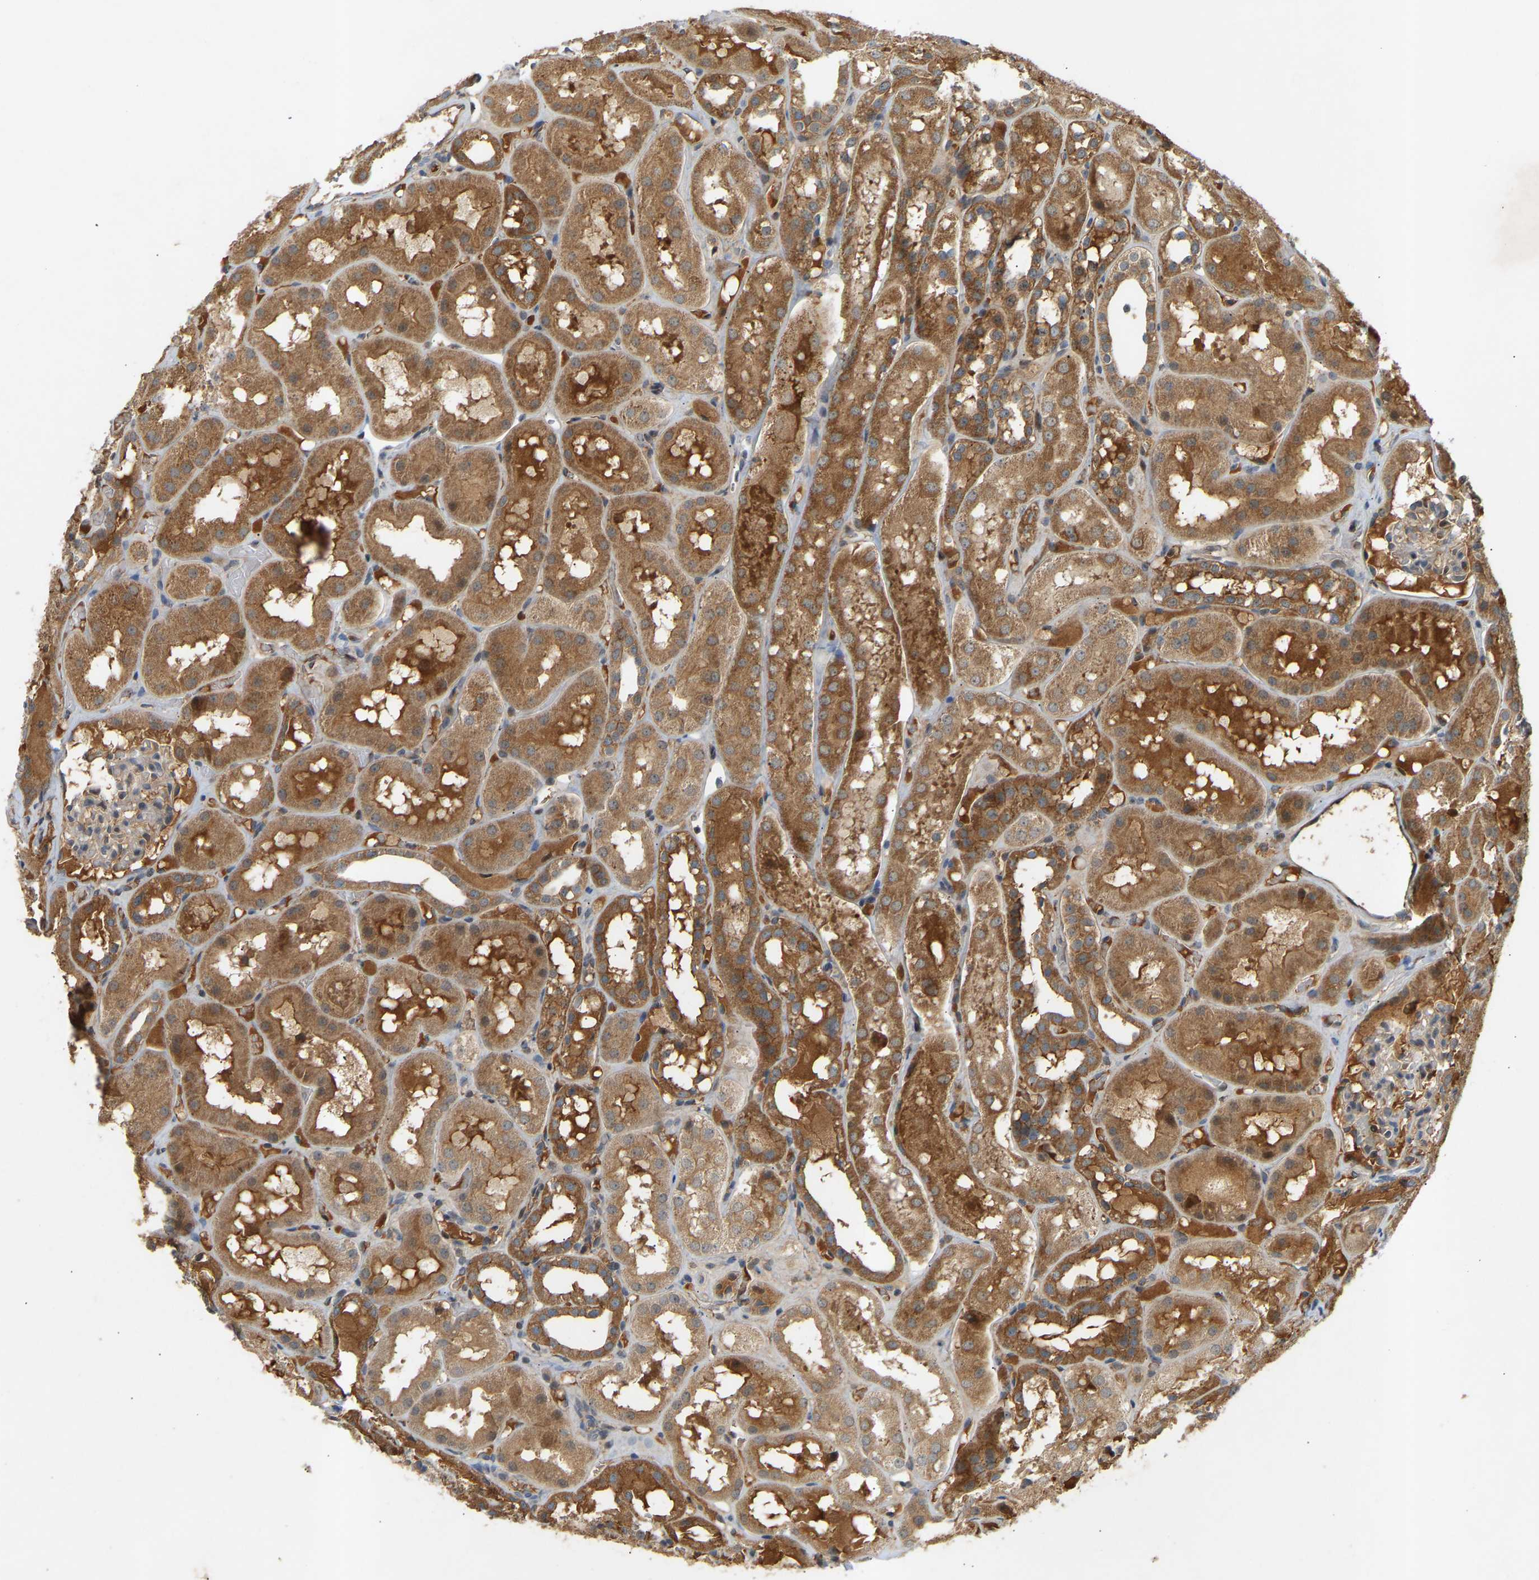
{"staining": {"intensity": "weak", "quantity": "25%-75%", "location": "cytoplasmic/membranous"}, "tissue": "kidney", "cell_type": "Cells in glomeruli", "image_type": "normal", "snomed": [{"axis": "morphology", "description": "Normal tissue, NOS"}, {"axis": "topography", "description": "Kidney"}, {"axis": "topography", "description": "Urinary bladder"}], "caption": "A low amount of weak cytoplasmic/membranous expression is seen in about 25%-75% of cells in glomeruli in normal kidney. (DAB = brown stain, brightfield microscopy at high magnification).", "gene": "ATP5MF", "patient": {"sex": "male", "age": 16}}